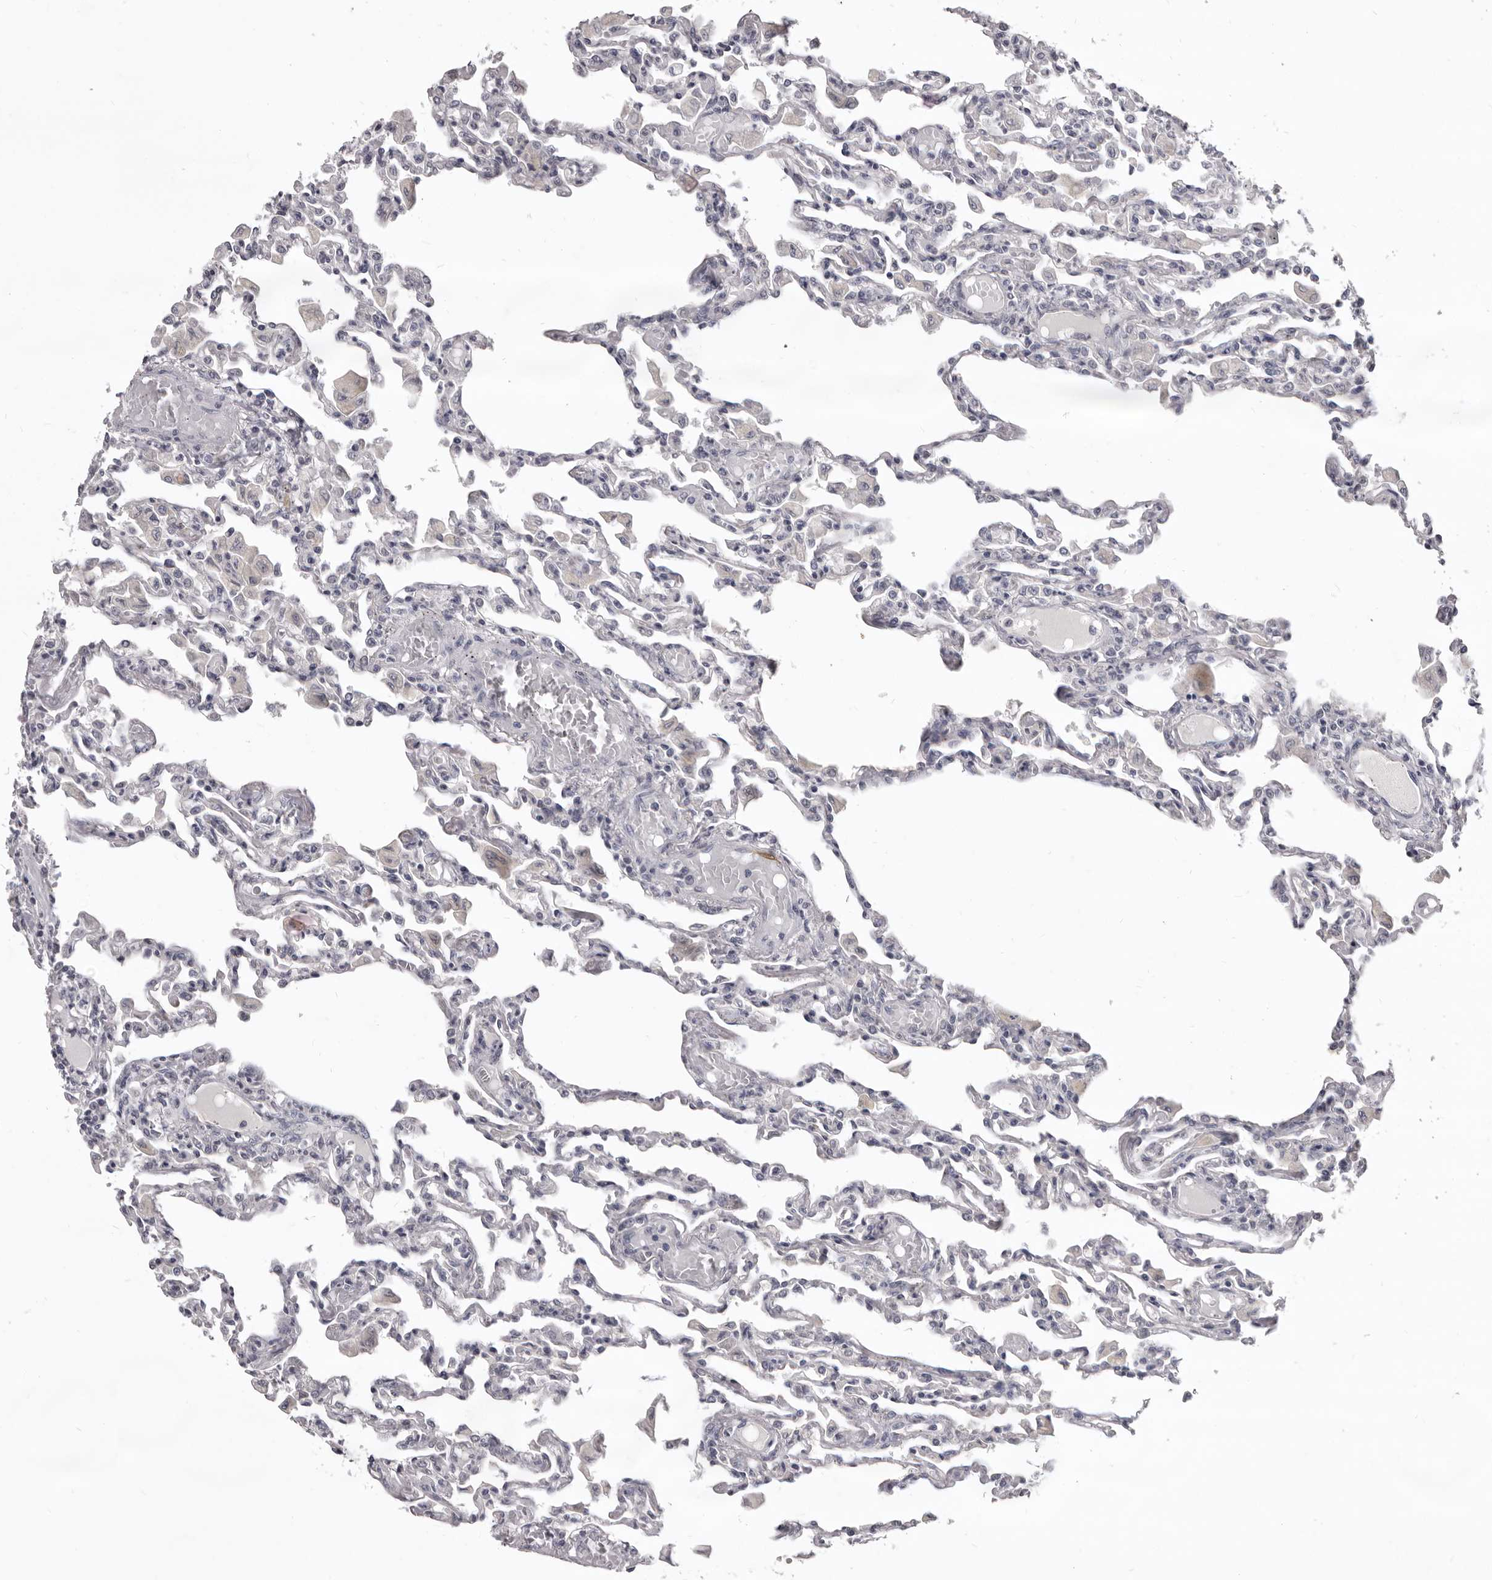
{"staining": {"intensity": "negative", "quantity": "none", "location": "none"}, "tissue": "lung", "cell_type": "Alveolar cells", "image_type": "normal", "snomed": [{"axis": "morphology", "description": "Normal tissue, NOS"}, {"axis": "topography", "description": "Bronchus"}, {"axis": "topography", "description": "Lung"}], "caption": "This is a photomicrograph of immunohistochemistry (IHC) staining of benign lung, which shows no staining in alveolar cells.", "gene": "SULT1E1", "patient": {"sex": "female", "age": 49}}